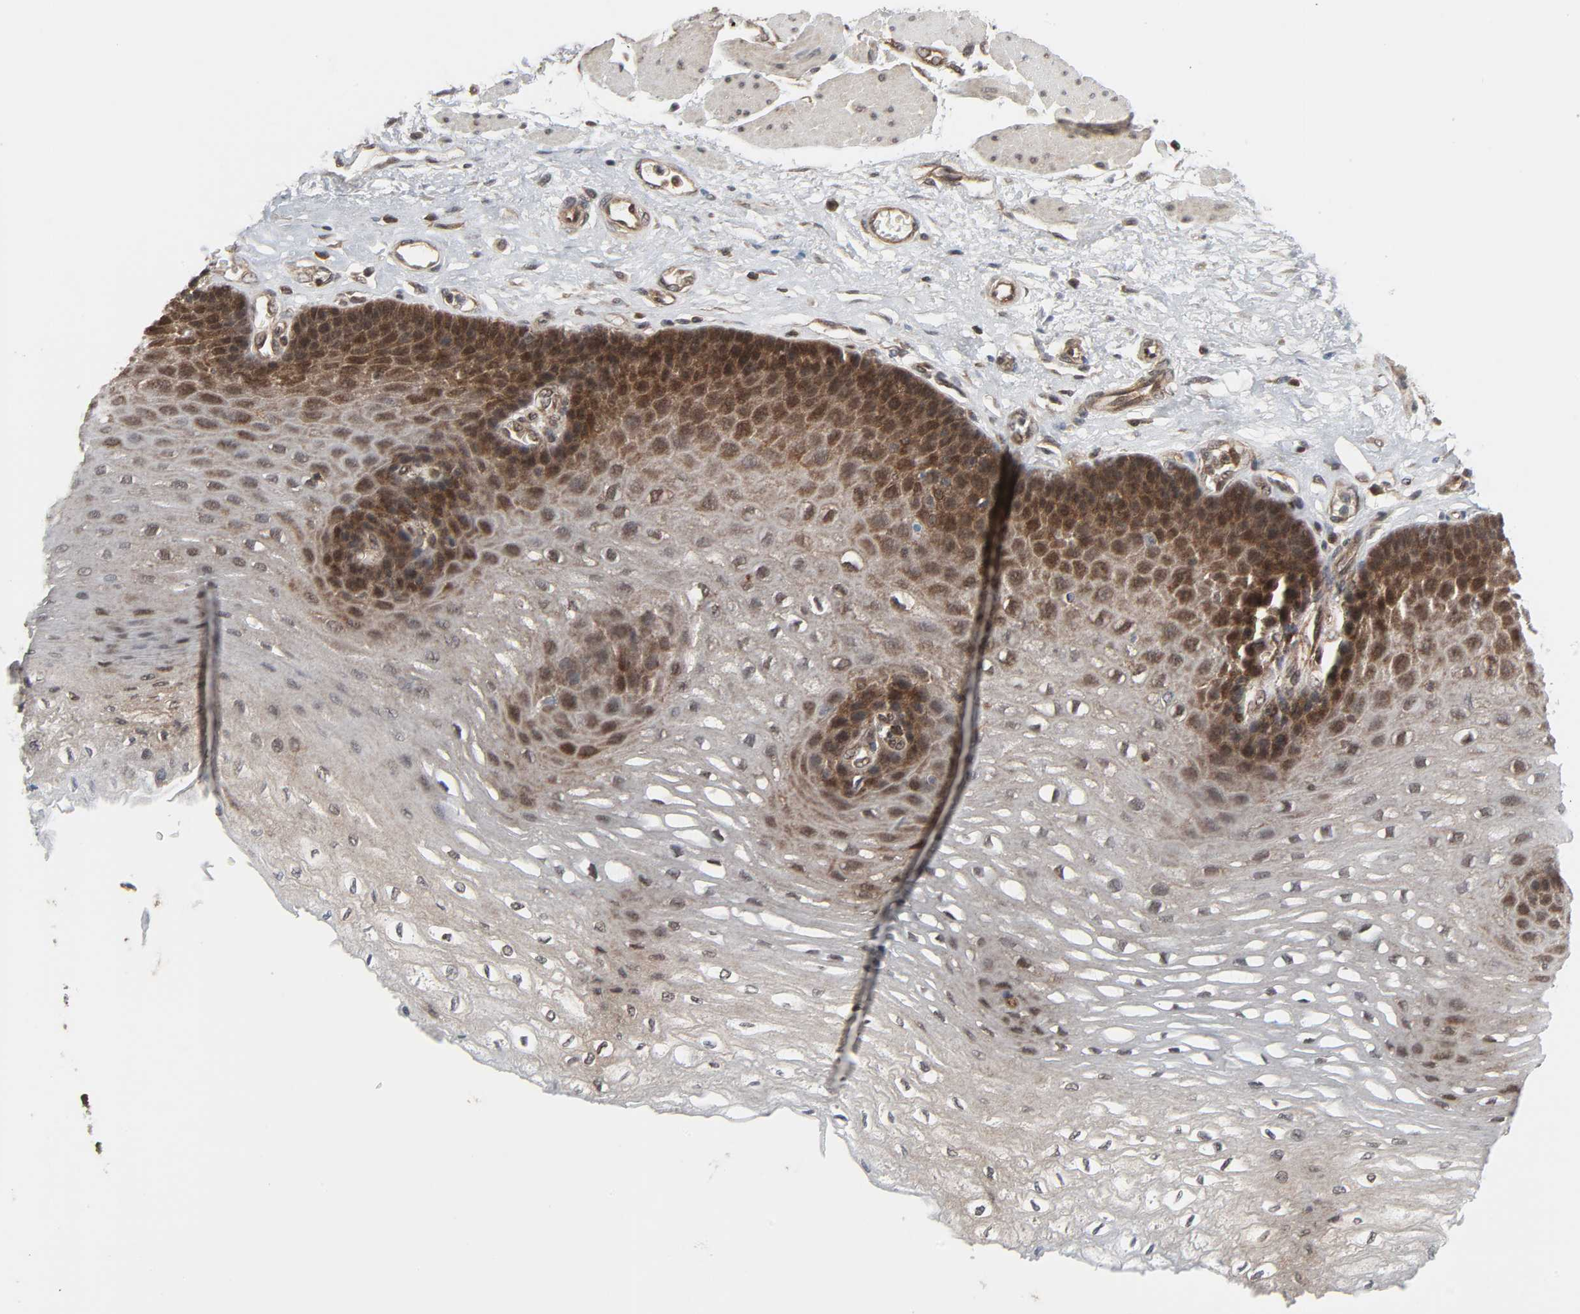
{"staining": {"intensity": "strong", "quantity": ">75%", "location": "cytoplasmic/membranous,nuclear"}, "tissue": "esophagus", "cell_type": "Squamous epithelial cells", "image_type": "normal", "snomed": [{"axis": "morphology", "description": "Normal tissue, NOS"}, {"axis": "topography", "description": "Esophagus"}], "caption": "This photomicrograph displays IHC staining of normal human esophagus, with high strong cytoplasmic/membranous,nuclear staining in about >75% of squamous epithelial cells.", "gene": "GSK3A", "patient": {"sex": "female", "age": 72}}